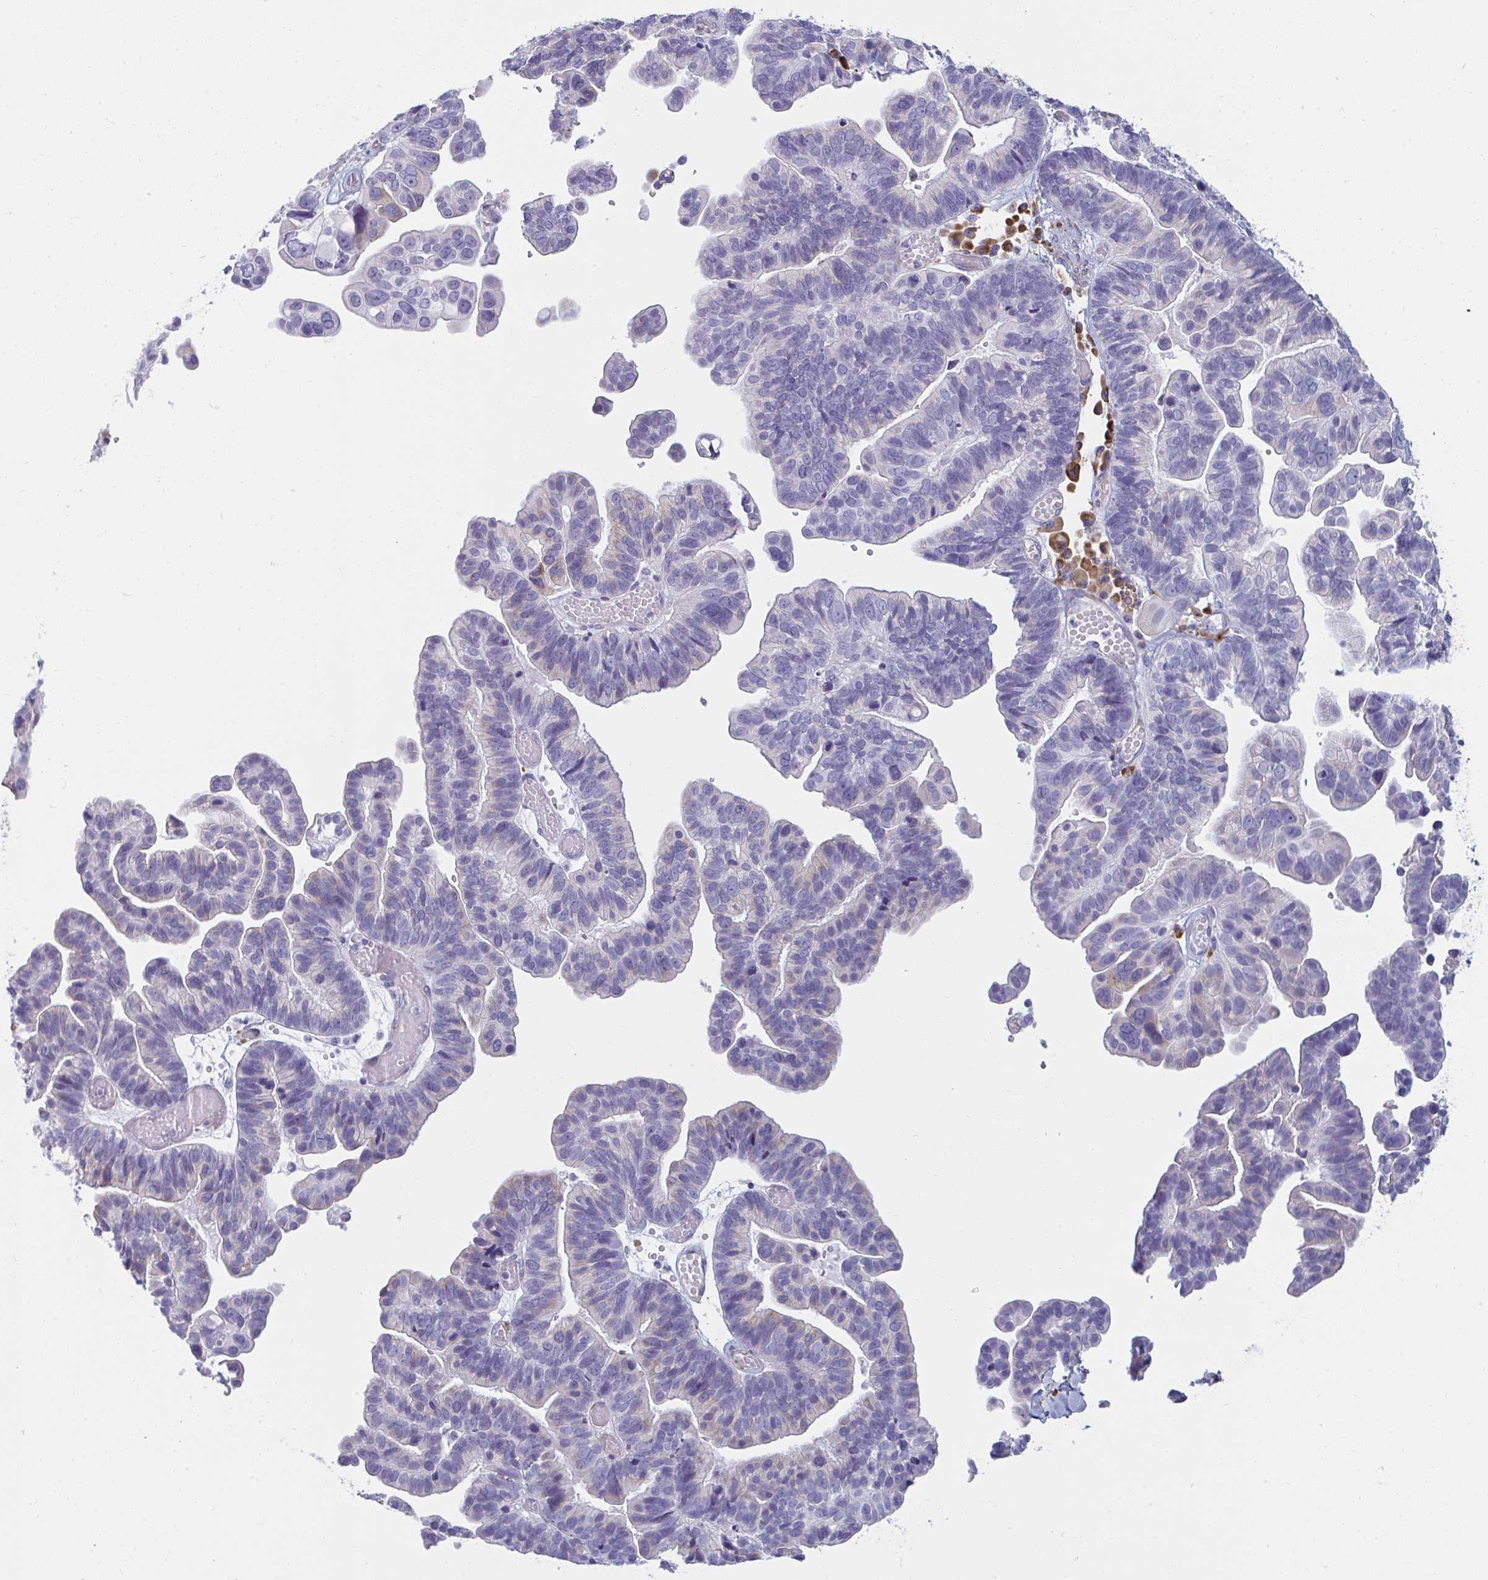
{"staining": {"intensity": "negative", "quantity": "none", "location": "none"}, "tissue": "ovarian cancer", "cell_type": "Tumor cells", "image_type": "cancer", "snomed": [{"axis": "morphology", "description": "Cystadenocarcinoma, serous, NOS"}, {"axis": "topography", "description": "Ovary"}], "caption": "IHC of serous cystadenocarcinoma (ovarian) exhibits no staining in tumor cells.", "gene": "SHROOM1", "patient": {"sex": "female", "age": 56}}